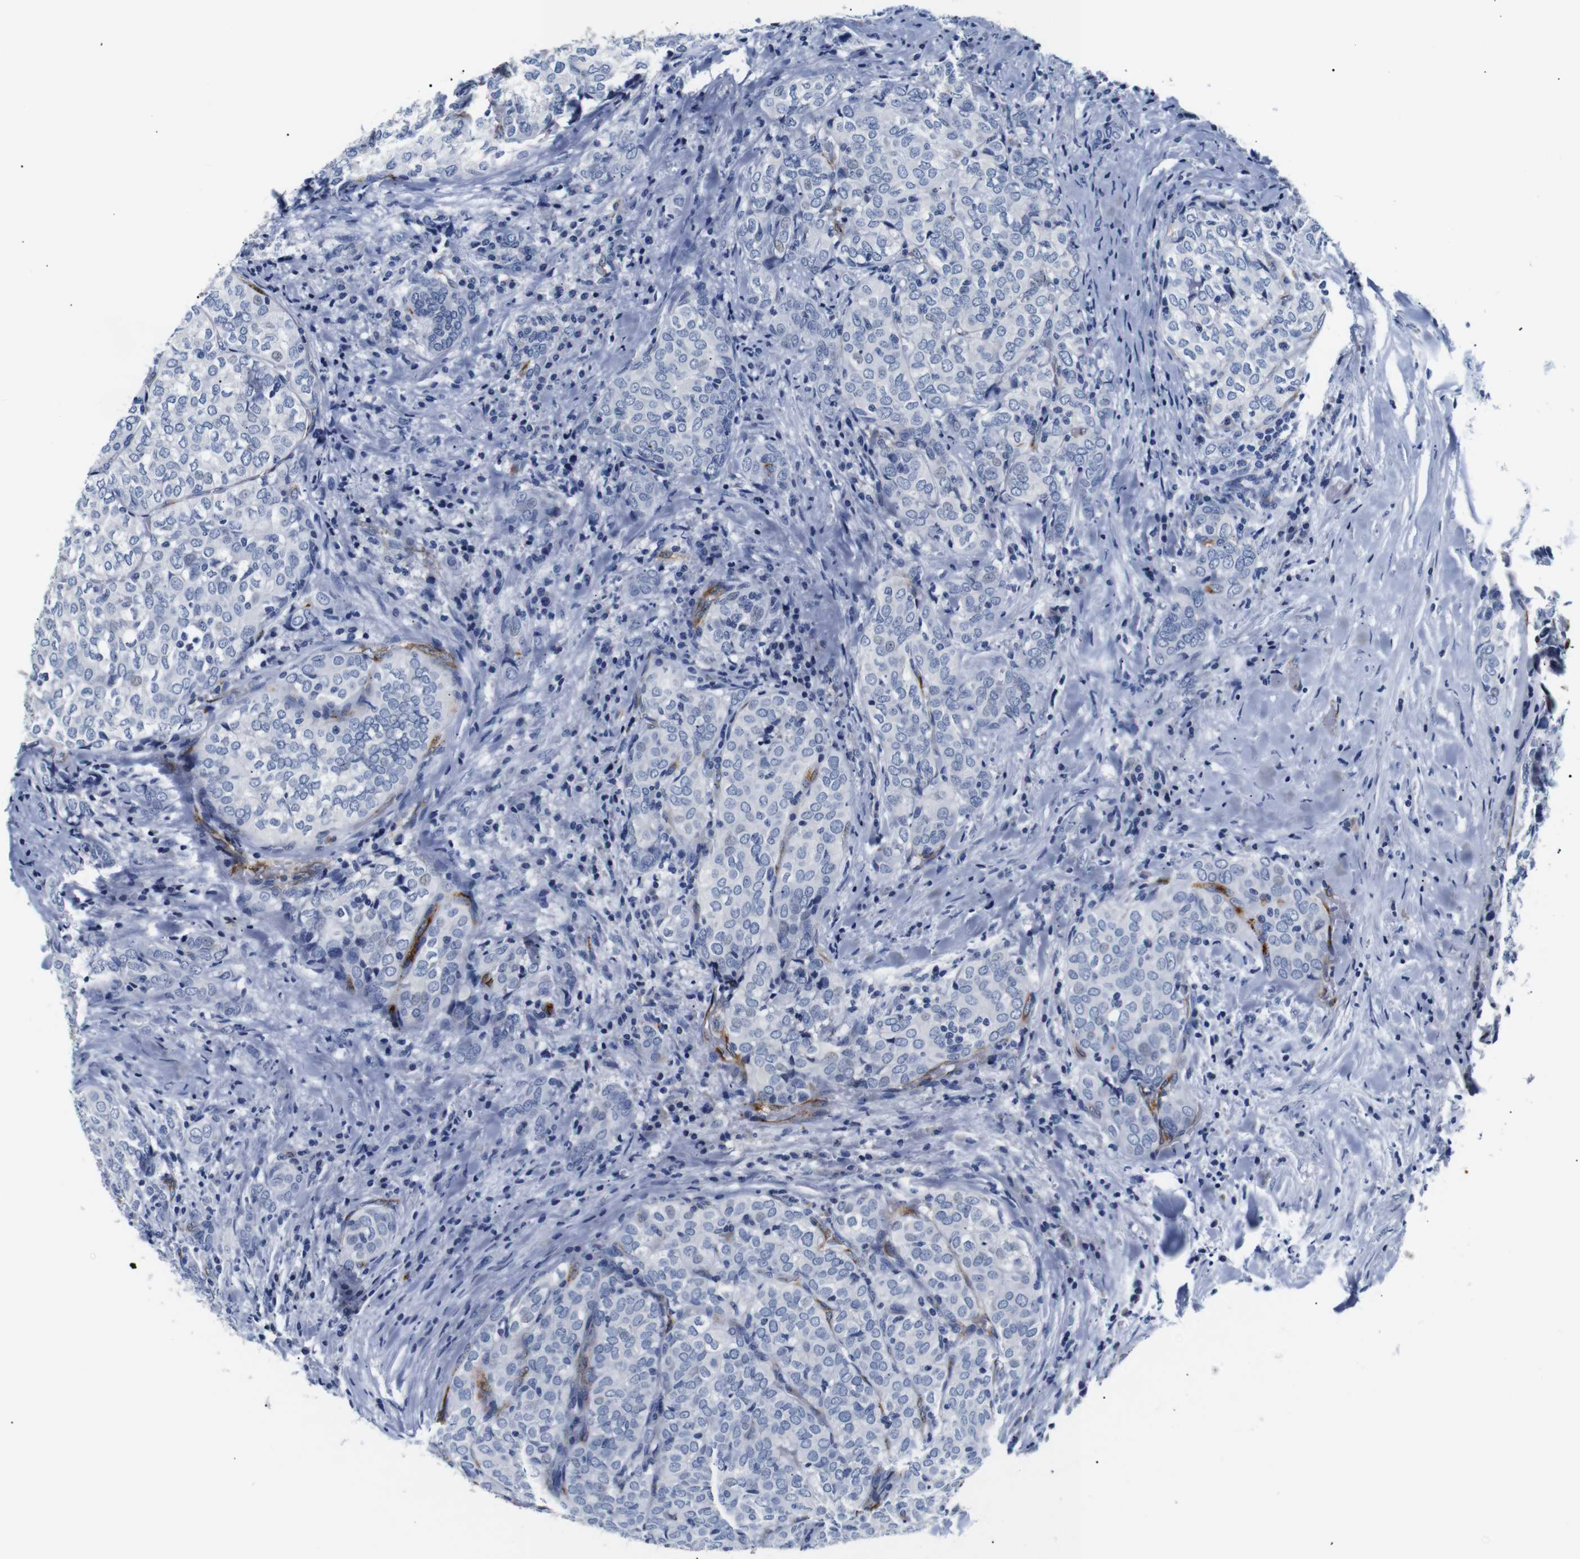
{"staining": {"intensity": "negative", "quantity": "none", "location": "none"}, "tissue": "thyroid cancer", "cell_type": "Tumor cells", "image_type": "cancer", "snomed": [{"axis": "morphology", "description": "Normal tissue, NOS"}, {"axis": "morphology", "description": "Papillary adenocarcinoma, NOS"}, {"axis": "topography", "description": "Thyroid gland"}], "caption": "Immunohistochemistry (IHC) of thyroid cancer (papillary adenocarcinoma) demonstrates no positivity in tumor cells. (Immunohistochemistry, brightfield microscopy, high magnification).", "gene": "MUC4", "patient": {"sex": "female", "age": 30}}